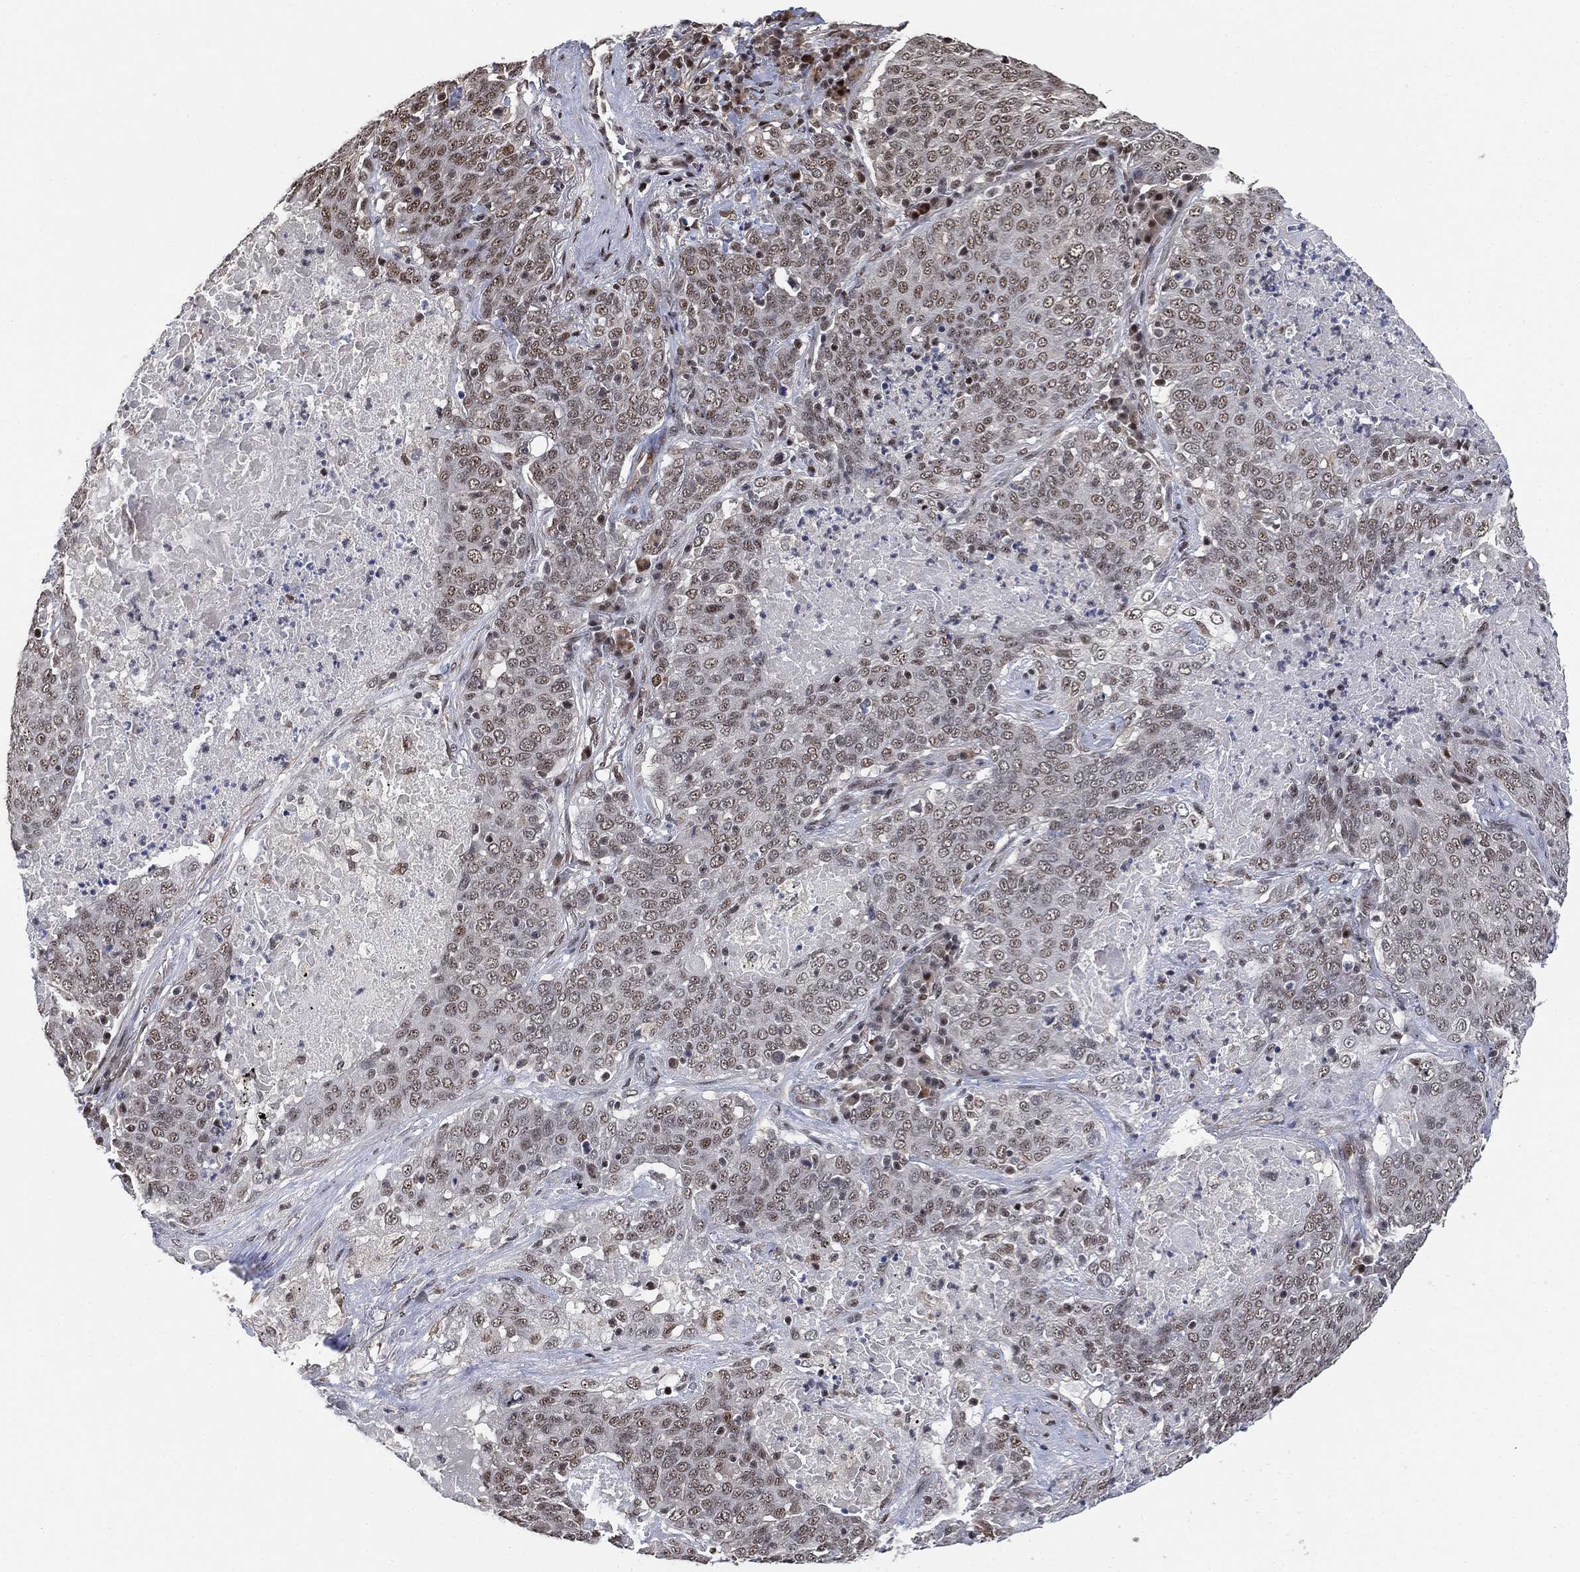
{"staining": {"intensity": "weak", "quantity": "<25%", "location": "nuclear"}, "tissue": "lung cancer", "cell_type": "Tumor cells", "image_type": "cancer", "snomed": [{"axis": "morphology", "description": "Squamous cell carcinoma, NOS"}, {"axis": "topography", "description": "Lung"}], "caption": "IHC histopathology image of lung cancer (squamous cell carcinoma) stained for a protein (brown), which shows no positivity in tumor cells.", "gene": "ZSCAN30", "patient": {"sex": "male", "age": 82}}